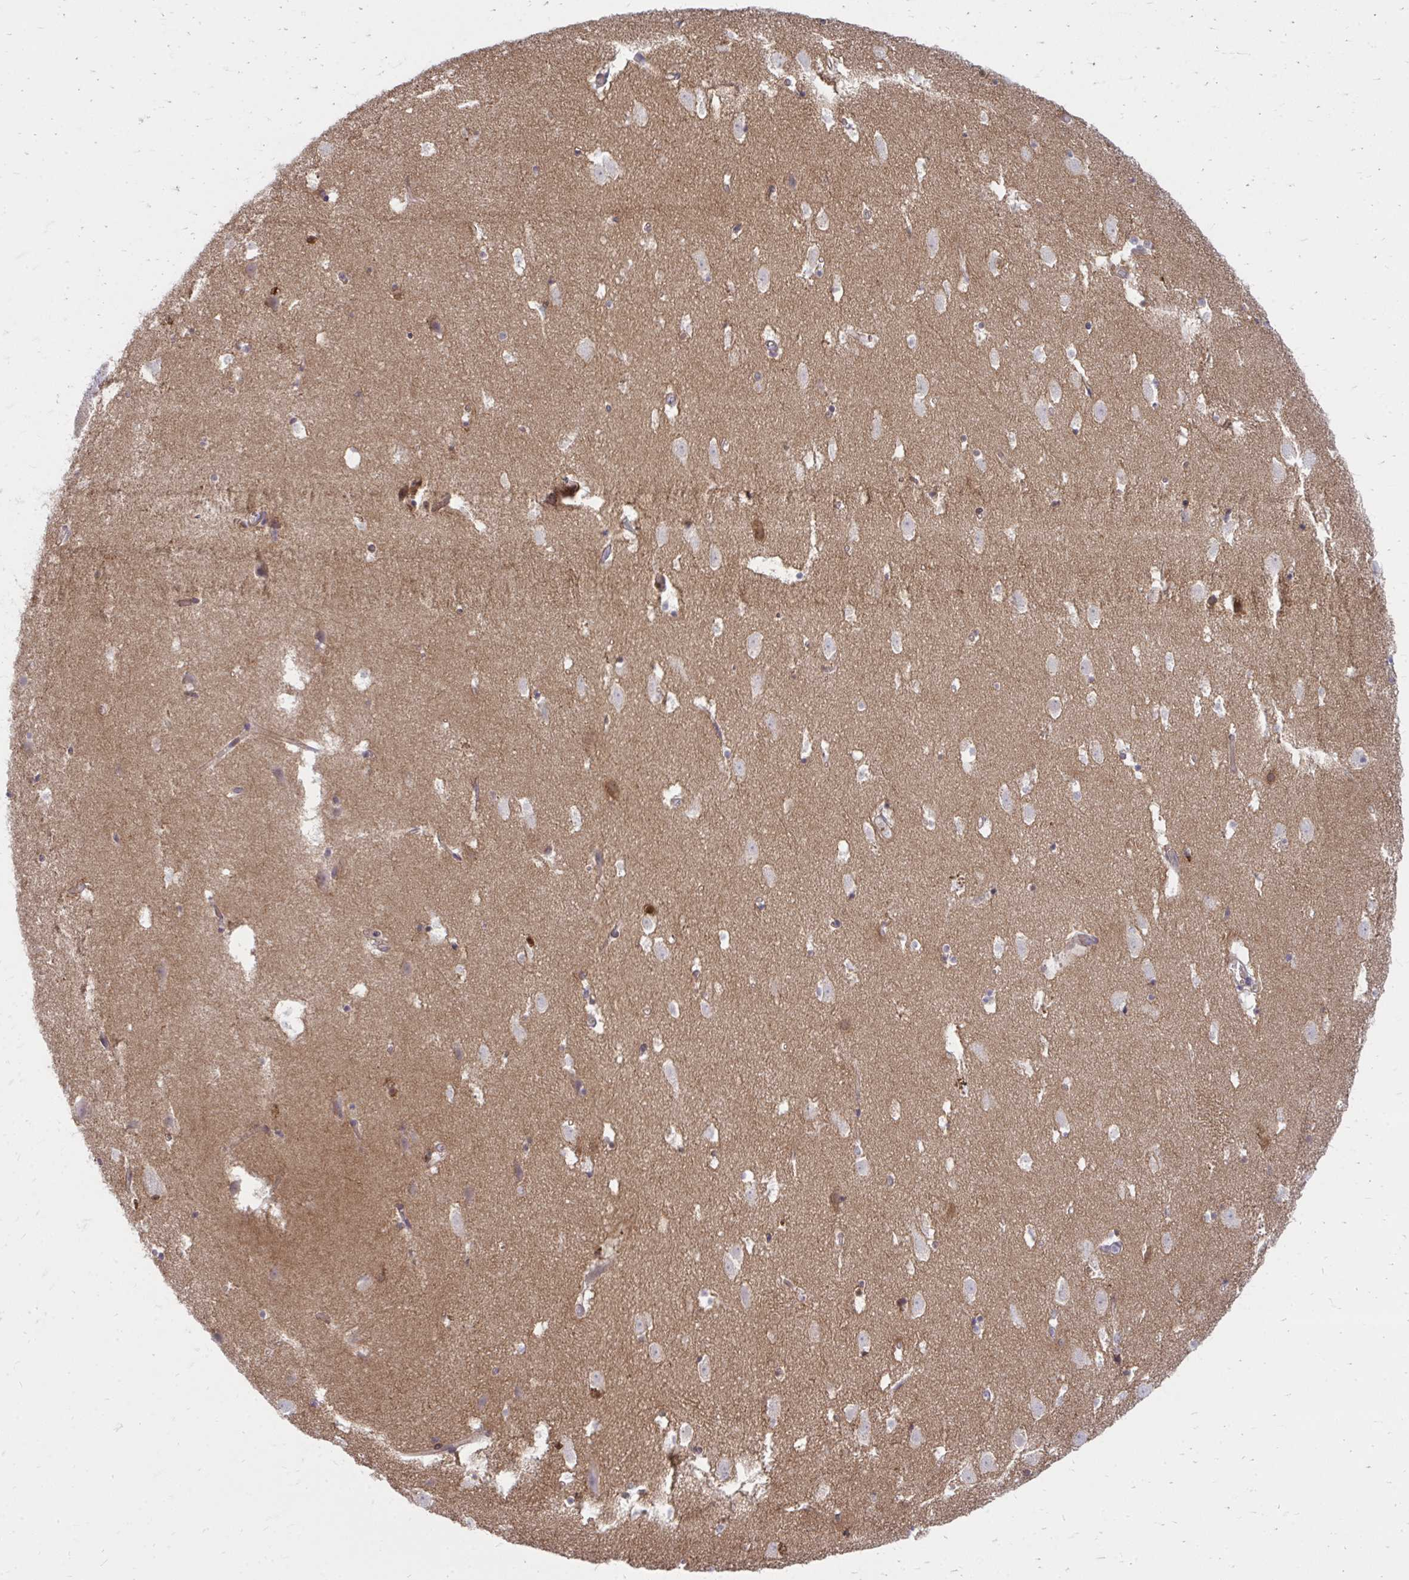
{"staining": {"intensity": "negative", "quantity": "none", "location": "none"}, "tissue": "caudate", "cell_type": "Glial cells", "image_type": "normal", "snomed": [{"axis": "morphology", "description": "Normal tissue, NOS"}, {"axis": "topography", "description": "Lateral ventricle wall"}], "caption": "High magnification brightfield microscopy of normal caudate stained with DAB (brown) and counterstained with hematoxylin (blue): glial cells show no significant staining.", "gene": "ASAP1", "patient": {"sex": "male", "age": 37}}